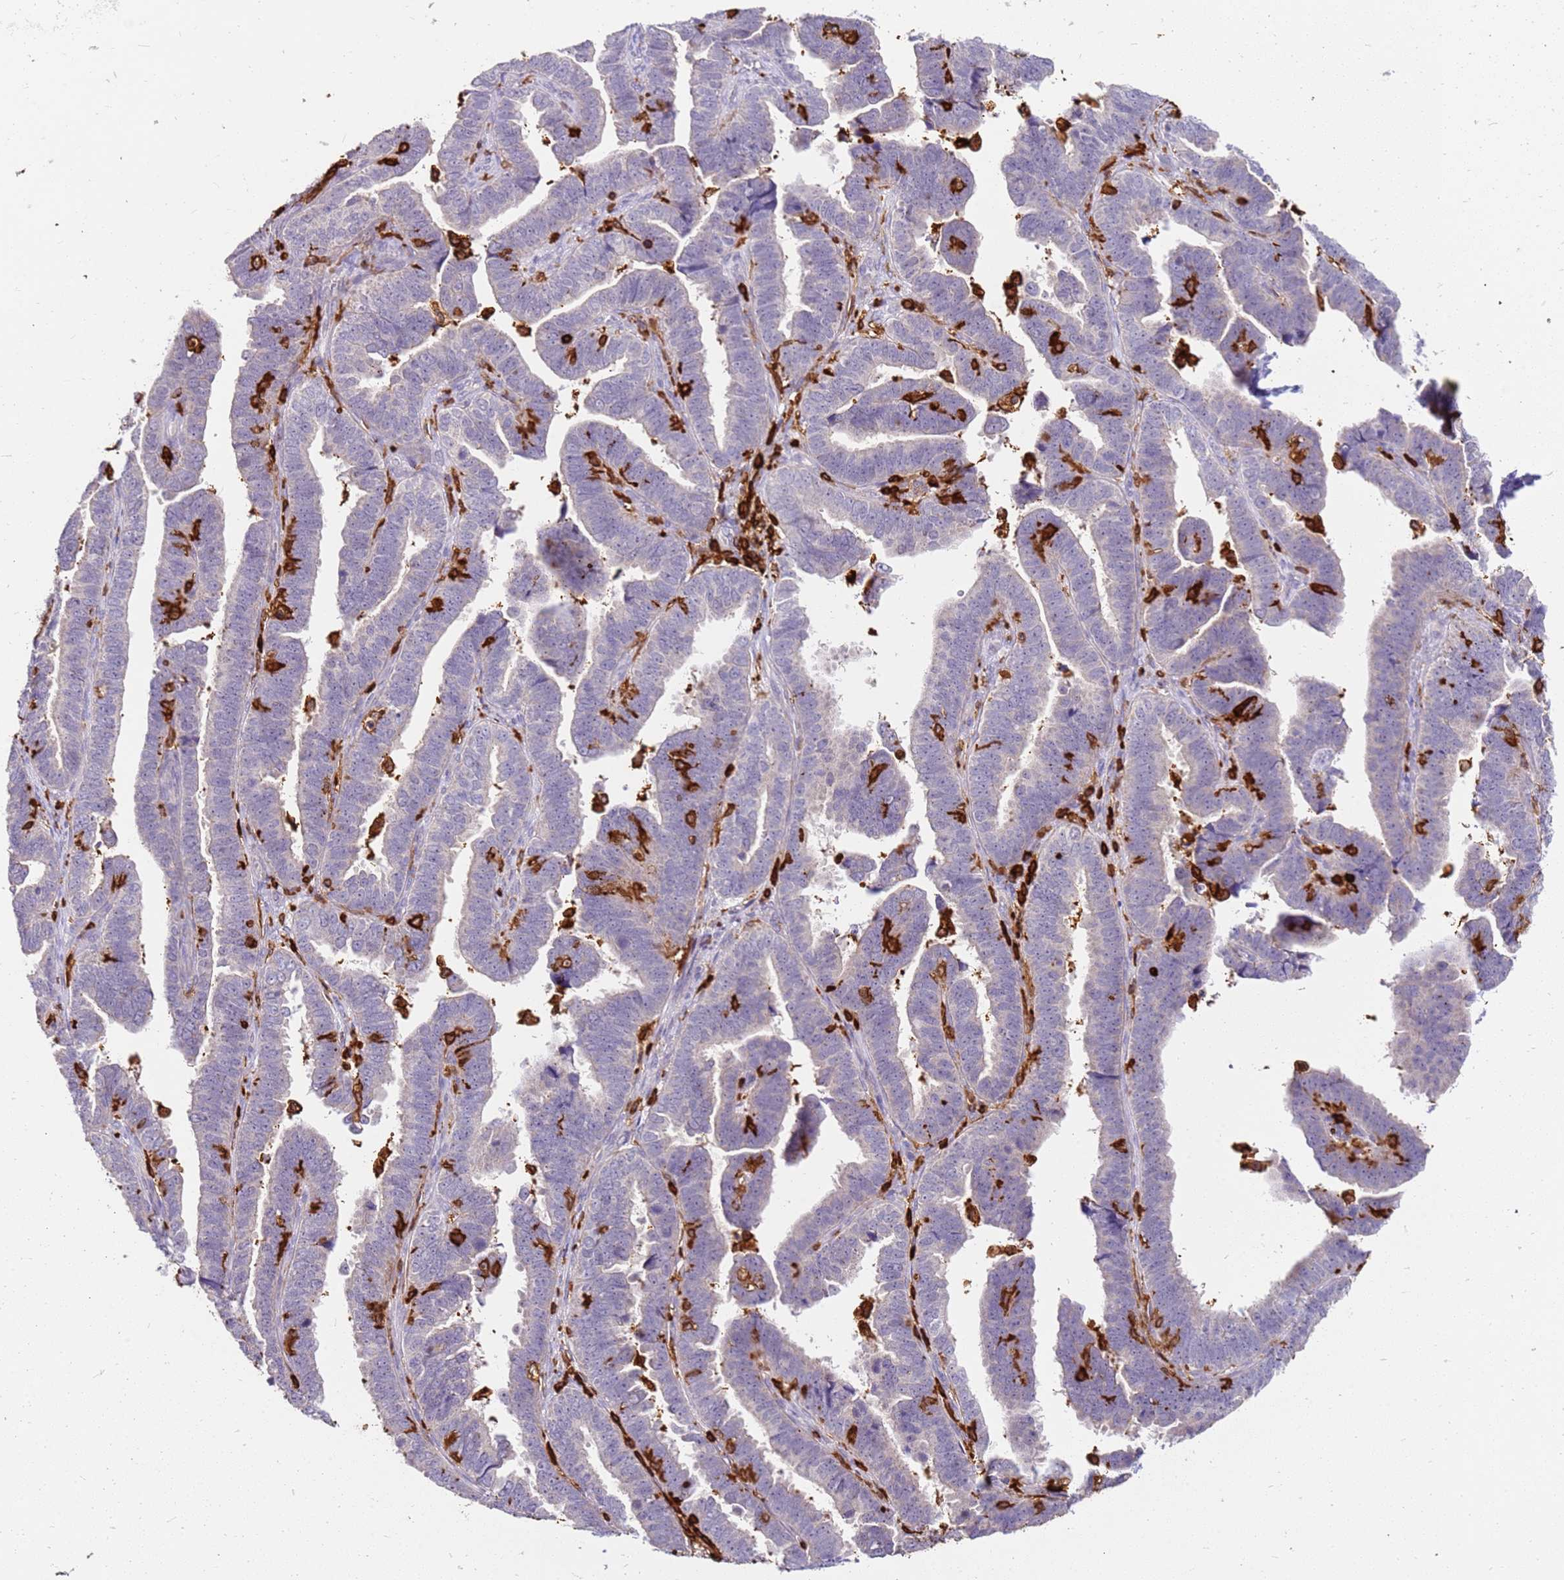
{"staining": {"intensity": "negative", "quantity": "none", "location": "none"}, "tissue": "endometrial cancer", "cell_type": "Tumor cells", "image_type": "cancer", "snomed": [{"axis": "morphology", "description": "Adenocarcinoma, NOS"}, {"axis": "topography", "description": "Endometrium"}], "caption": "The micrograph exhibits no significant positivity in tumor cells of adenocarcinoma (endometrial). The staining was performed using DAB to visualize the protein expression in brown, while the nuclei were stained in blue with hematoxylin (Magnification: 20x).", "gene": "CORO1A", "patient": {"sex": "female", "age": 75}}